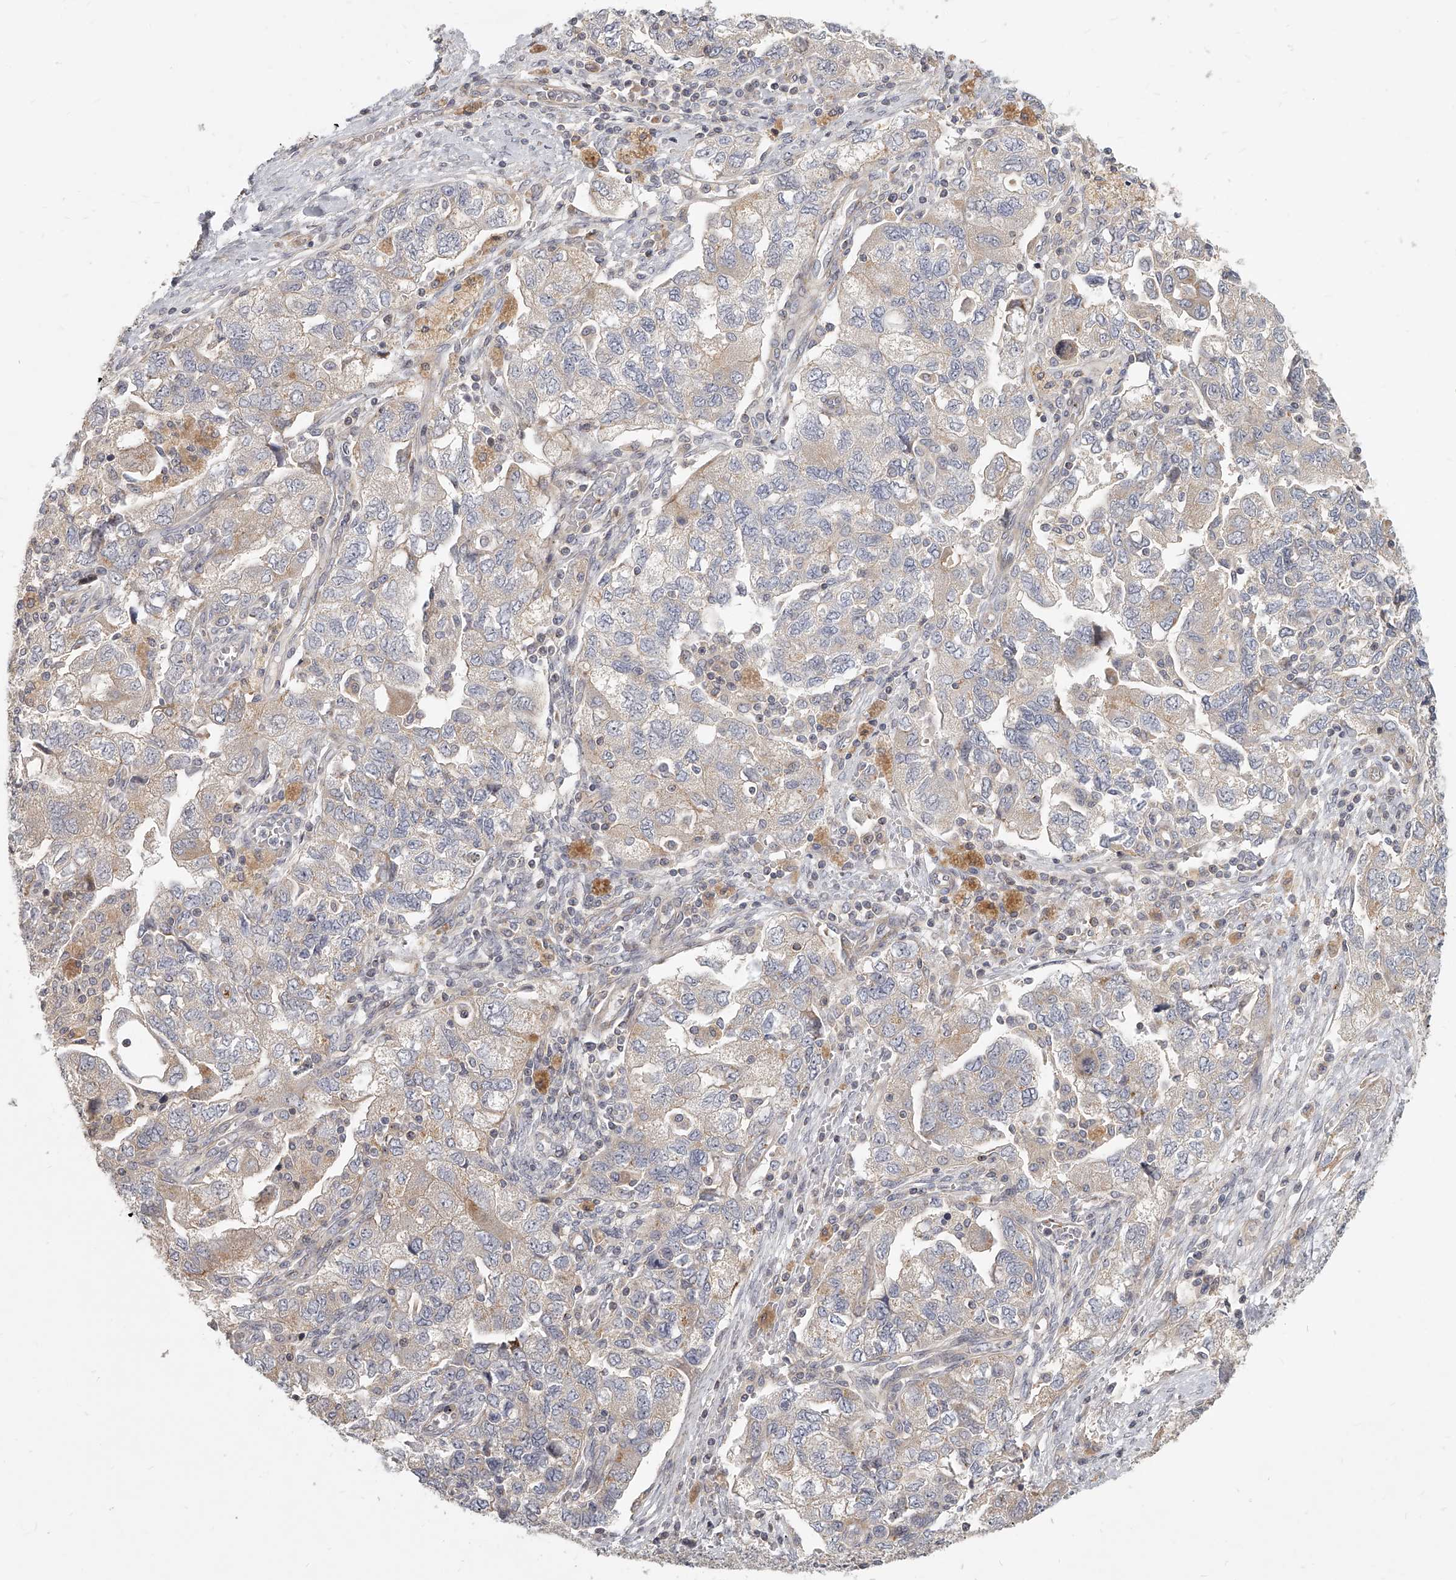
{"staining": {"intensity": "weak", "quantity": "<25%", "location": "cytoplasmic/membranous"}, "tissue": "ovarian cancer", "cell_type": "Tumor cells", "image_type": "cancer", "snomed": [{"axis": "morphology", "description": "Carcinoma, NOS"}, {"axis": "morphology", "description": "Cystadenocarcinoma, serous, NOS"}, {"axis": "topography", "description": "Ovary"}], "caption": "Ovarian cancer was stained to show a protein in brown. There is no significant expression in tumor cells.", "gene": "SLC37A1", "patient": {"sex": "female", "age": 69}}